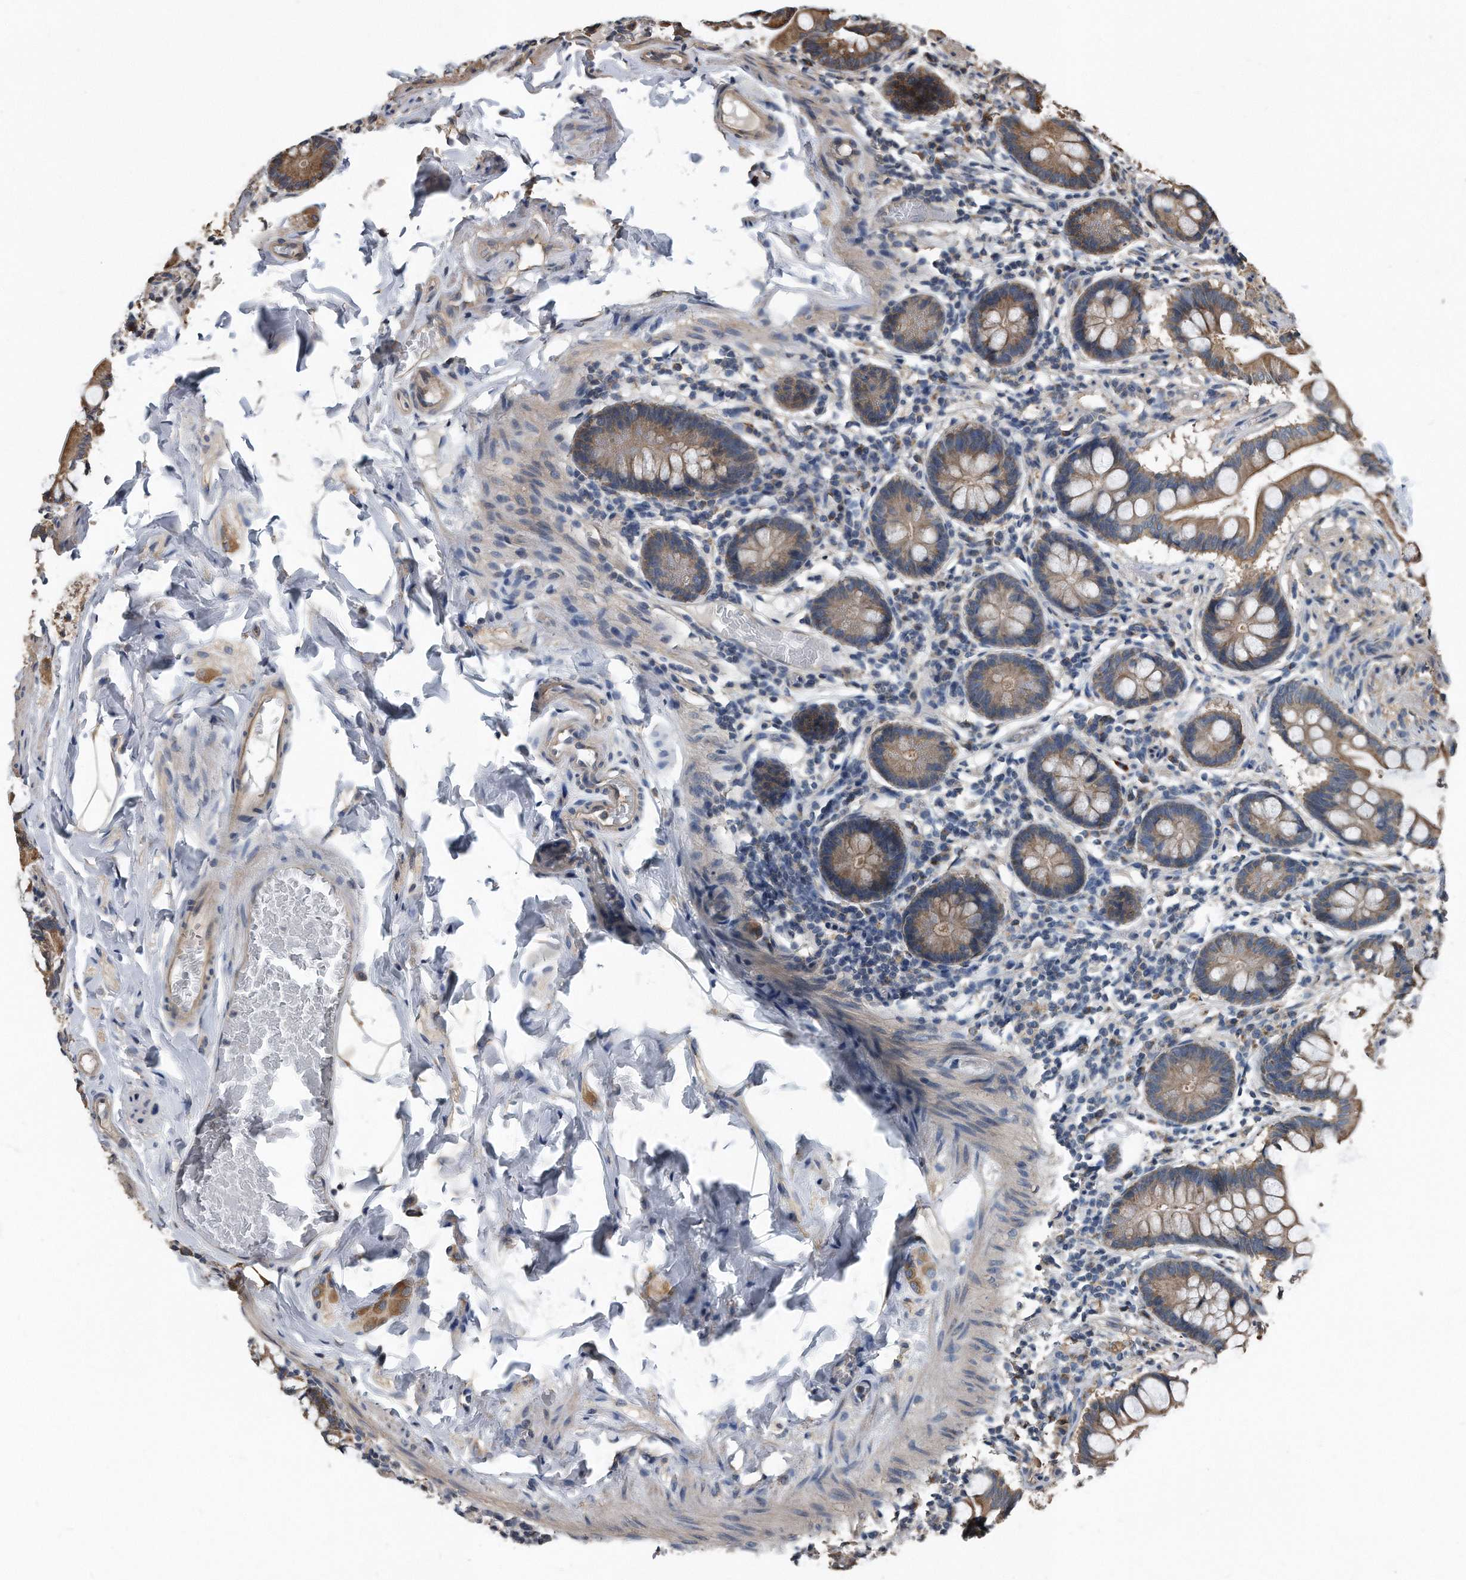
{"staining": {"intensity": "moderate", "quantity": ">75%", "location": "cytoplasmic/membranous"}, "tissue": "small intestine", "cell_type": "Glandular cells", "image_type": "normal", "snomed": [{"axis": "morphology", "description": "Normal tissue, NOS"}, {"axis": "topography", "description": "Small intestine"}], "caption": "This micrograph shows immunohistochemistry staining of benign human small intestine, with medium moderate cytoplasmic/membranous positivity in approximately >75% of glandular cells.", "gene": "FAM136A", "patient": {"sex": "male", "age": 41}}